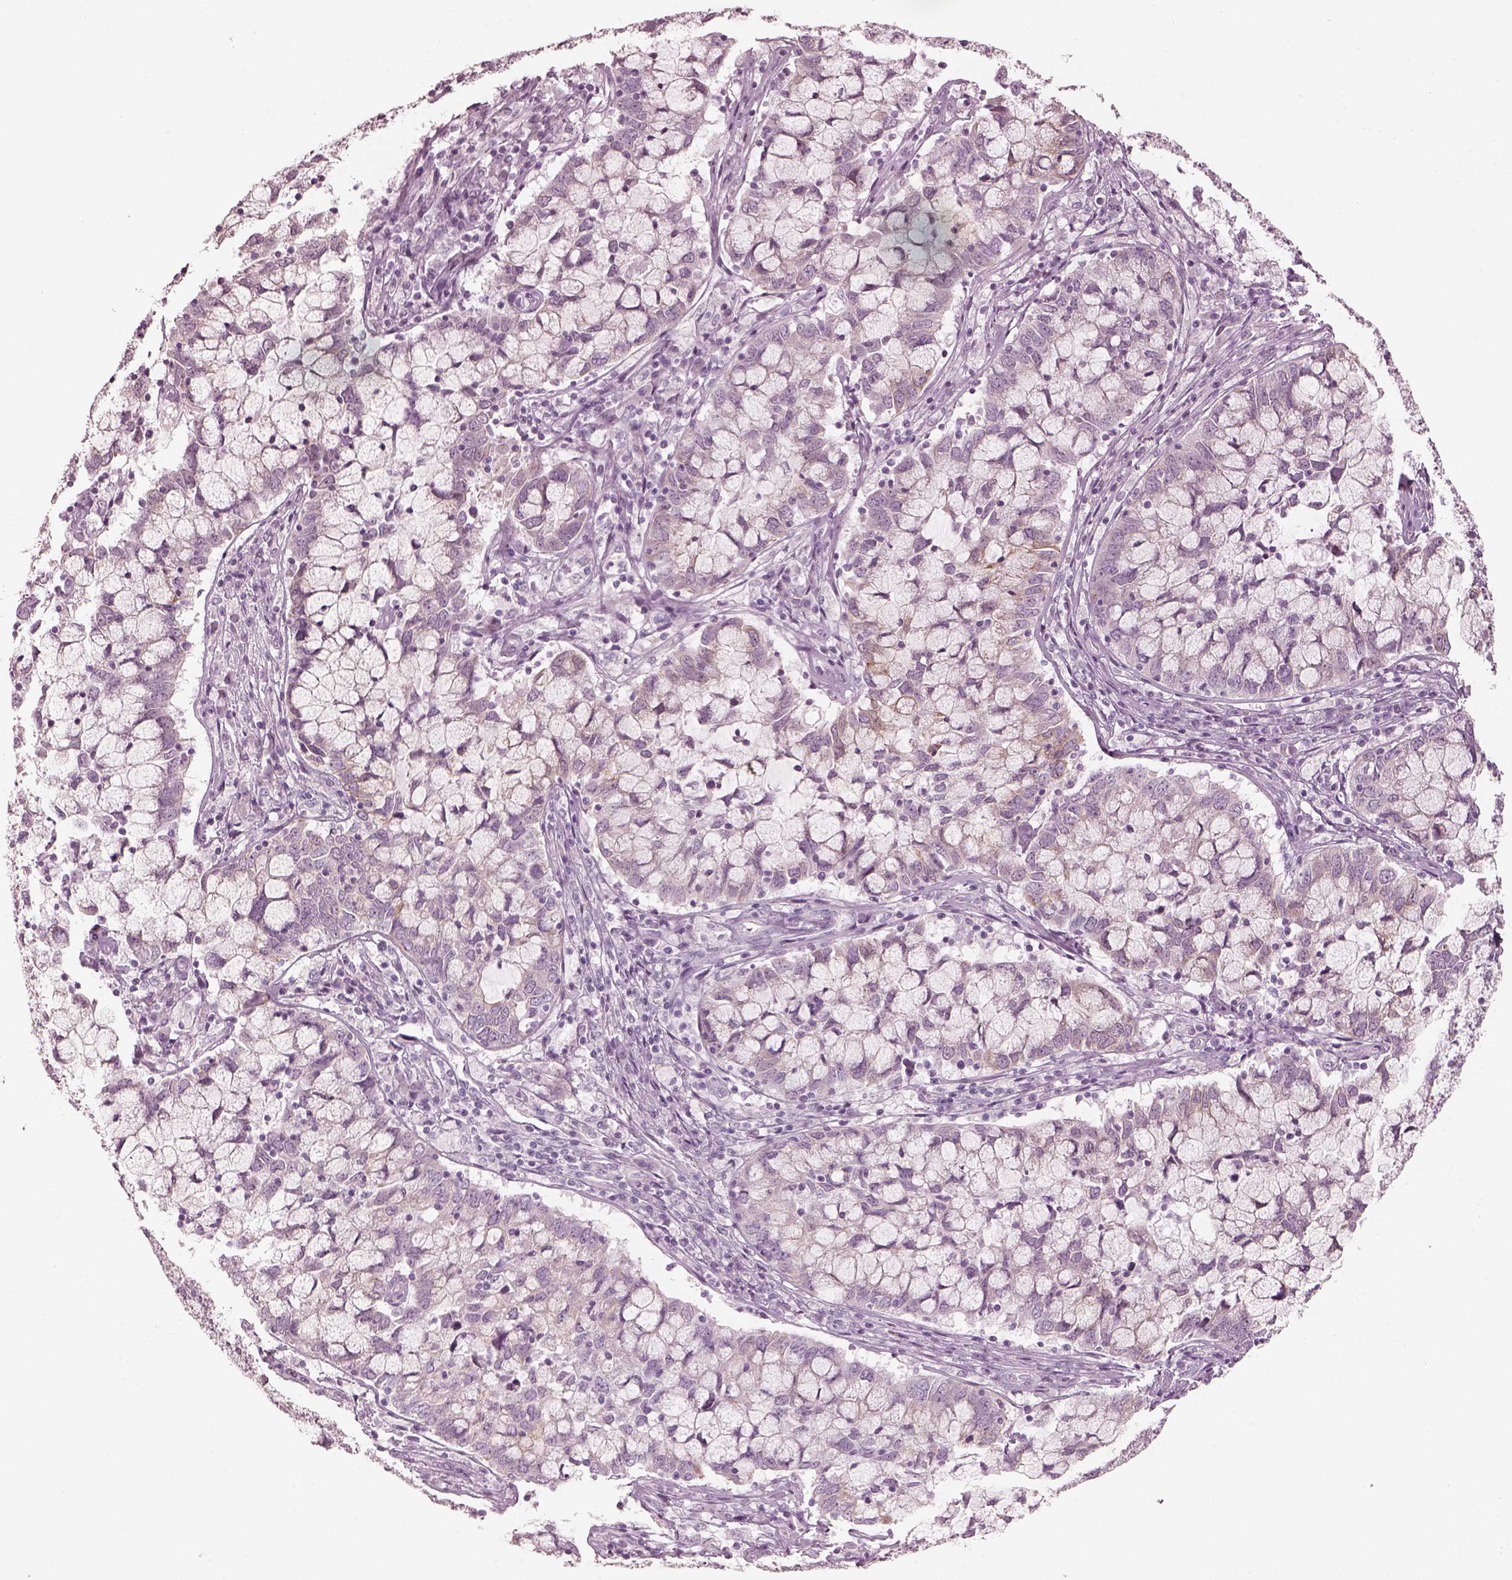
{"staining": {"intensity": "negative", "quantity": "none", "location": "none"}, "tissue": "cervical cancer", "cell_type": "Tumor cells", "image_type": "cancer", "snomed": [{"axis": "morphology", "description": "Adenocarcinoma, NOS"}, {"axis": "topography", "description": "Cervix"}], "caption": "Adenocarcinoma (cervical) stained for a protein using immunohistochemistry reveals no staining tumor cells.", "gene": "PON3", "patient": {"sex": "female", "age": 40}}